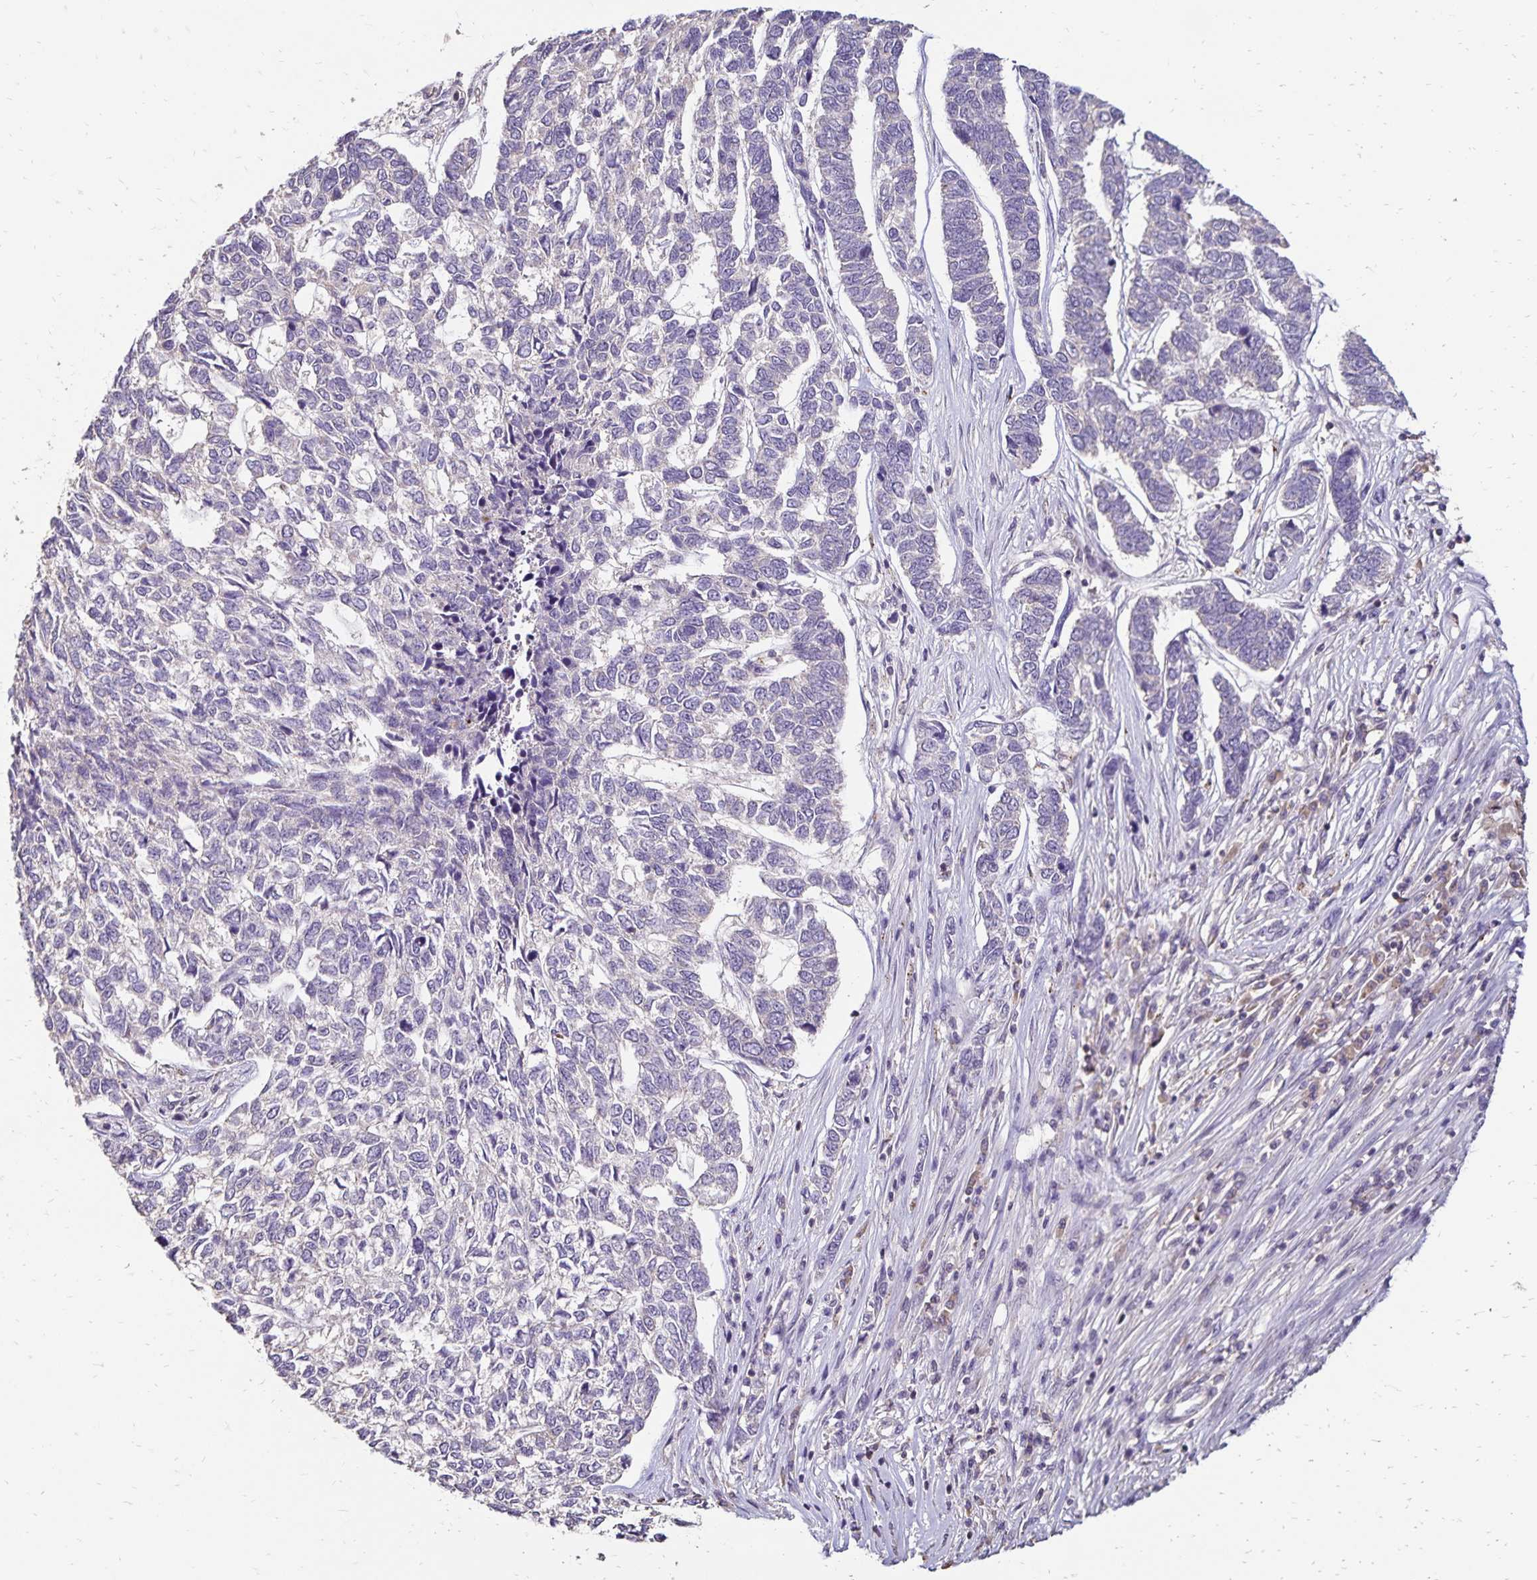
{"staining": {"intensity": "negative", "quantity": "none", "location": "none"}, "tissue": "skin cancer", "cell_type": "Tumor cells", "image_type": "cancer", "snomed": [{"axis": "morphology", "description": "Basal cell carcinoma"}, {"axis": "topography", "description": "Skin"}], "caption": "High power microscopy histopathology image of an IHC histopathology image of basal cell carcinoma (skin), revealing no significant staining in tumor cells. (Brightfield microscopy of DAB (3,3'-diaminobenzidine) immunohistochemistry (IHC) at high magnification).", "gene": "EMC10", "patient": {"sex": "female", "age": 65}}